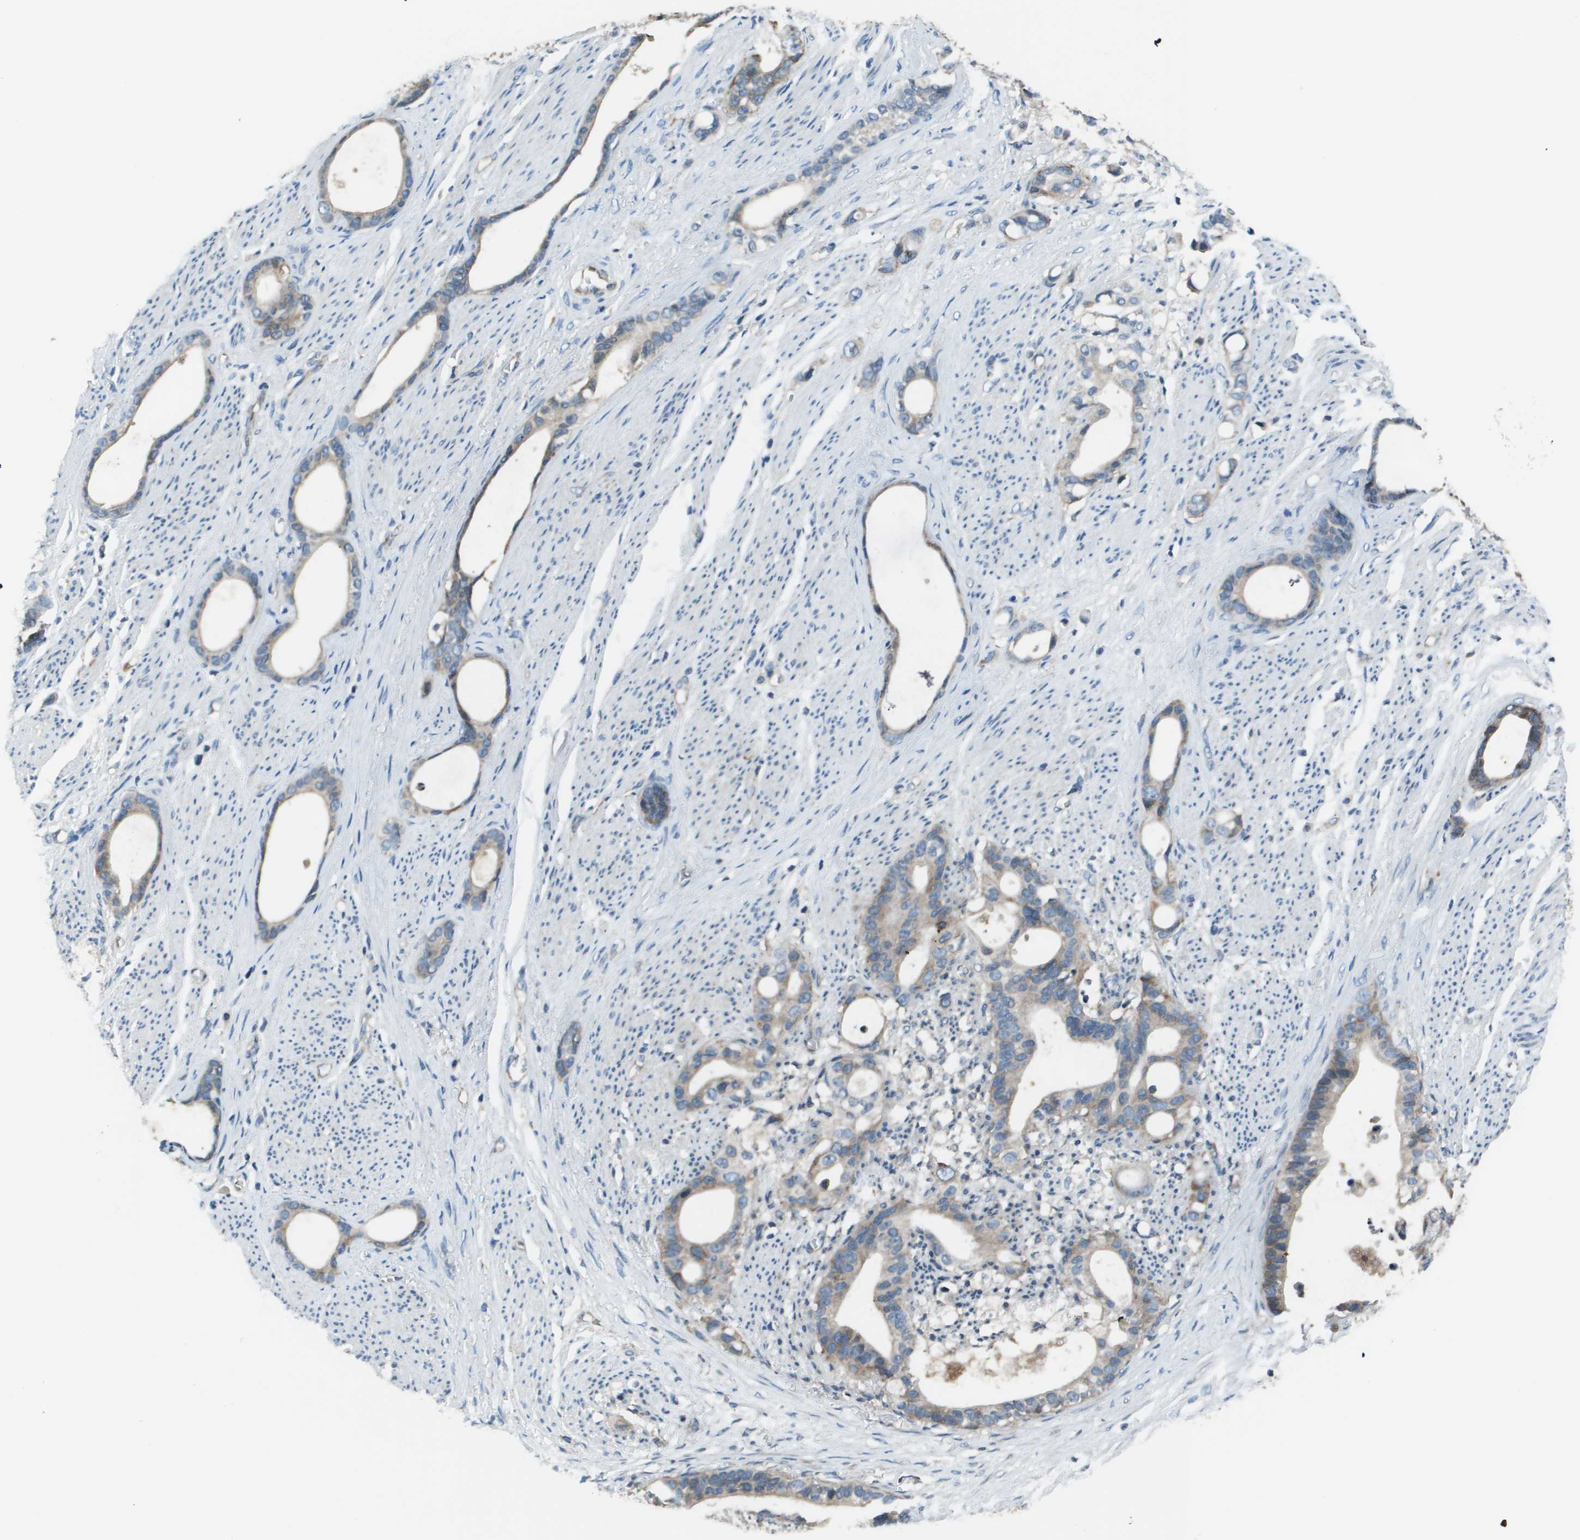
{"staining": {"intensity": "moderate", "quantity": "<25%", "location": "cytoplasmic/membranous"}, "tissue": "stomach cancer", "cell_type": "Tumor cells", "image_type": "cancer", "snomed": [{"axis": "morphology", "description": "Adenocarcinoma, NOS"}, {"axis": "topography", "description": "Stomach"}], "caption": "Immunohistochemical staining of stomach cancer (adenocarcinoma) reveals moderate cytoplasmic/membranous protein staining in about <25% of tumor cells. Using DAB (3,3'-diaminobenzidine) (brown) and hematoxylin (blue) stains, captured at high magnification using brightfield microscopy.", "gene": "EIF3B", "patient": {"sex": "female", "age": 75}}